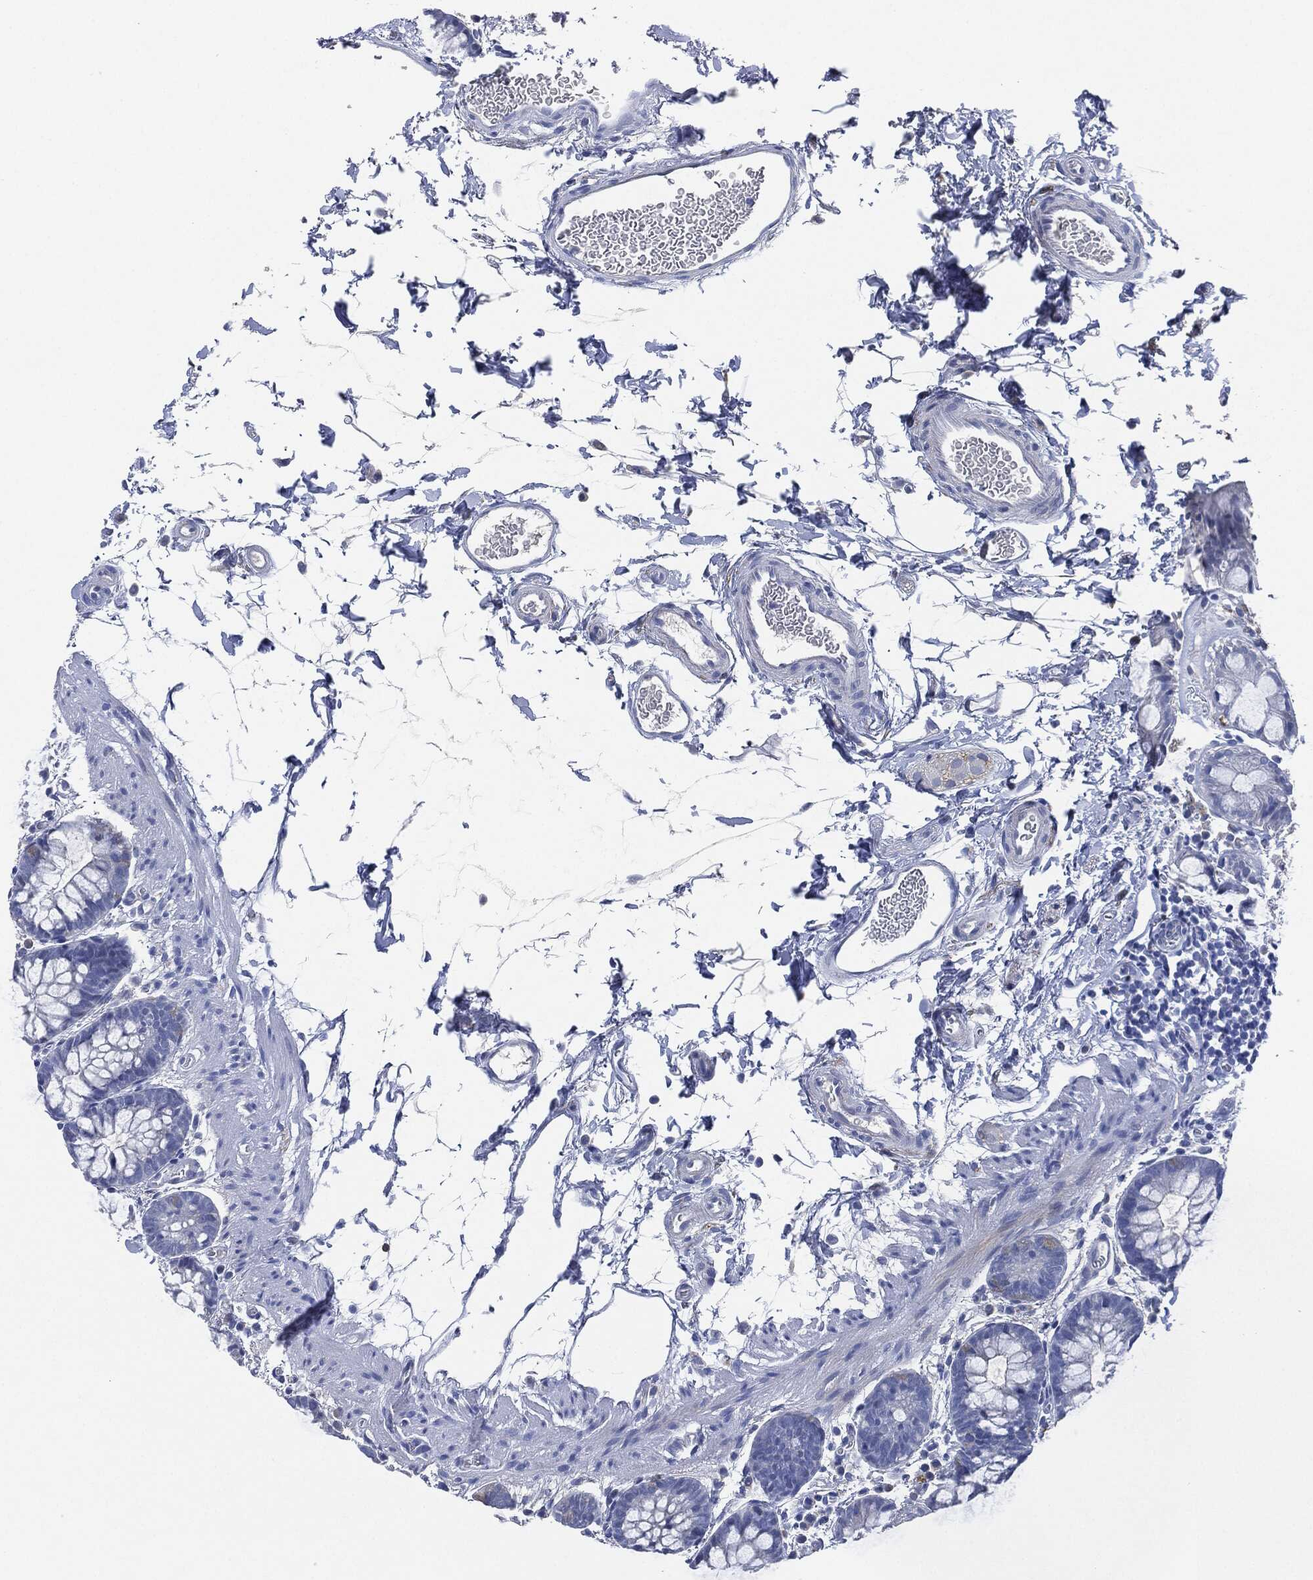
{"staining": {"intensity": "negative", "quantity": "none", "location": "none"}, "tissue": "rectum", "cell_type": "Glandular cells", "image_type": "normal", "snomed": [{"axis": "morphology", "description": "Normal tissue, NOS"}, {"axis": "topography", "description": "Rectum"}], "caption": "Immunohistochemistry photomicrograph of normal rectum stained for a protein (brown), which reveals no staining in glandular cells.", "gene": "NTRK1", "patient": {"sex": "male", "age": 57}}